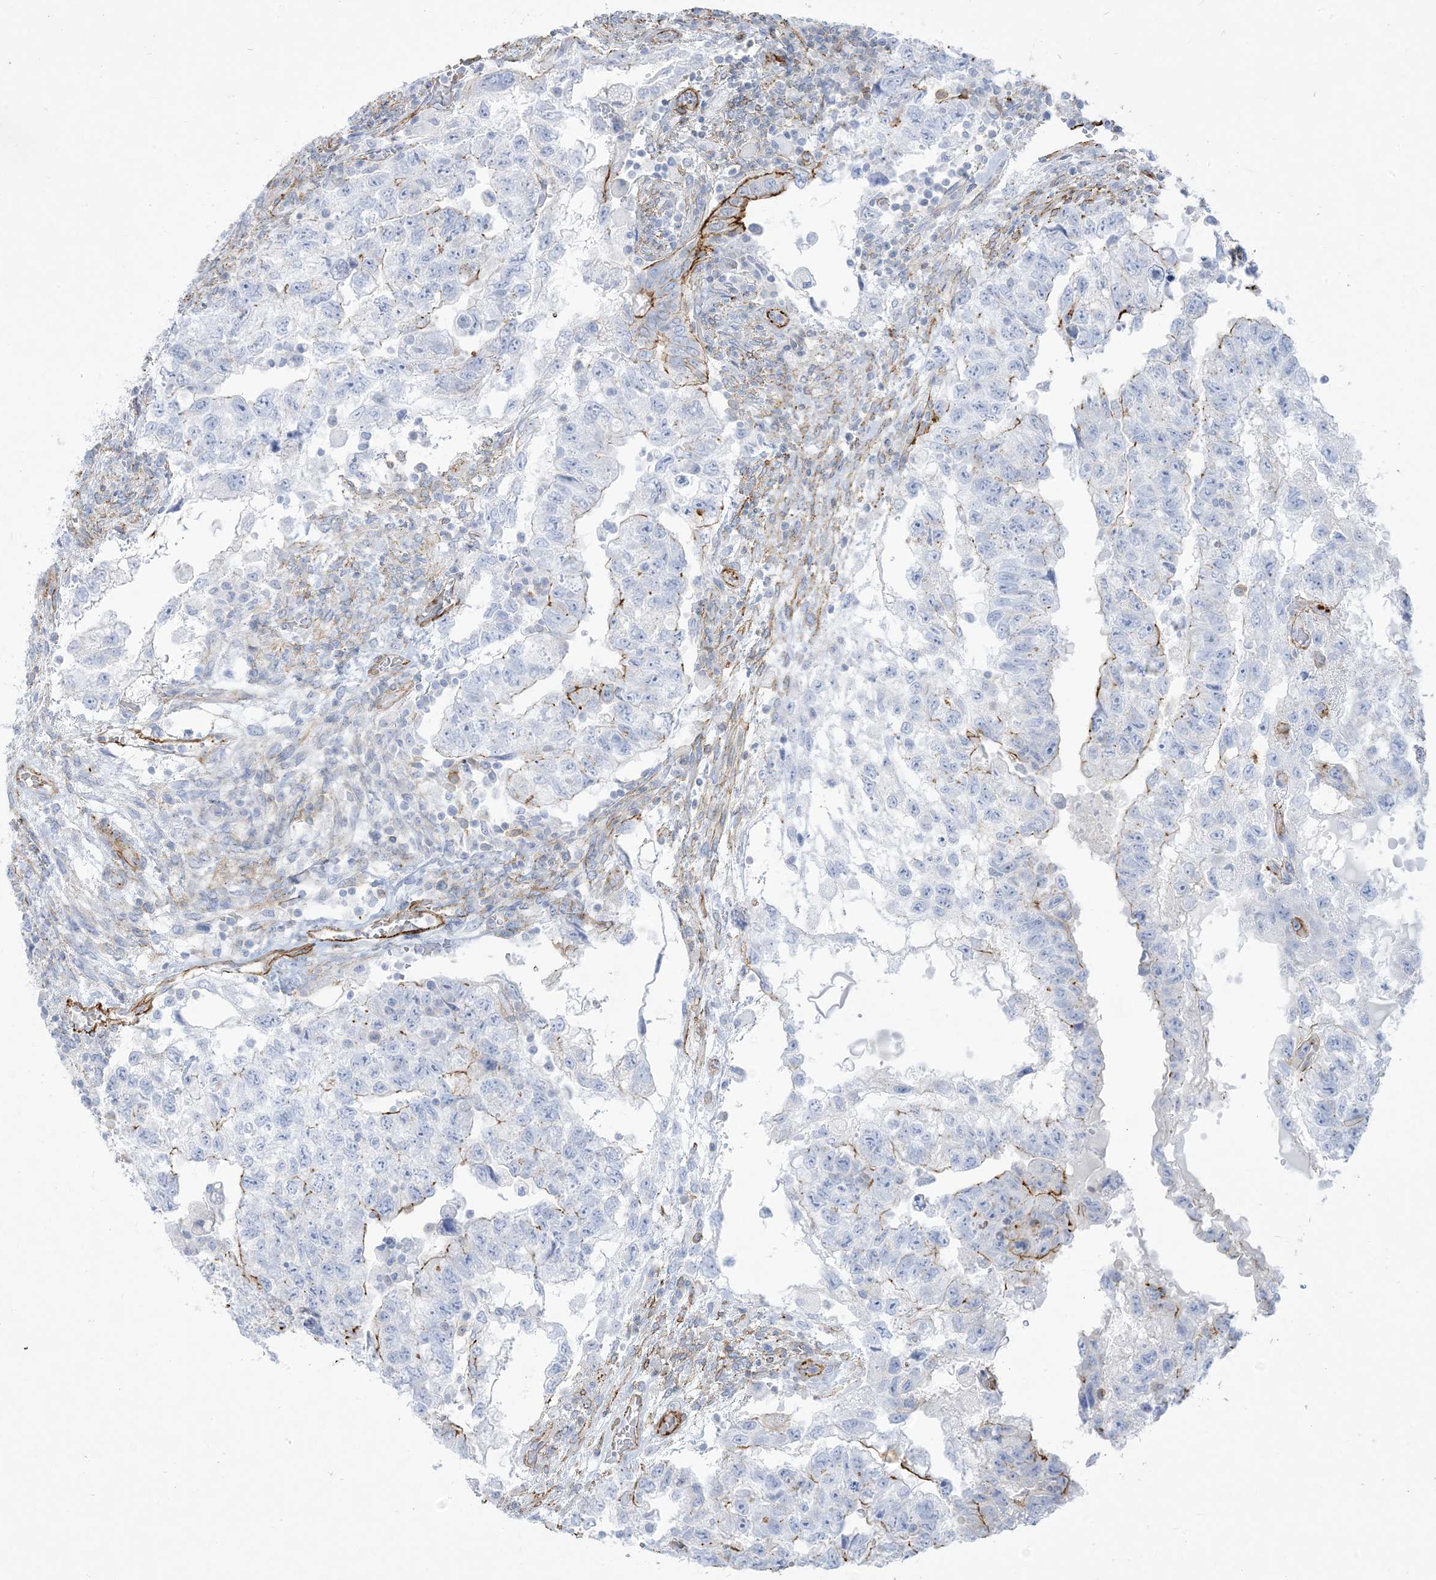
{"staining": {"intensity": "negative", "quantity": "none", "location": "none"}, "tissue": "testis cancer", "cell_type": "Tumor cells", "image_type": "cancer", "snomed": [{"axis": "morphology", "description": "Carcinoma, Embryonal, NOS"}, {"axis": "topography", "description": "Testis"}], "caption": "This is an IHC micrograph of human embryonal carcinoma (testis). There is no staining in tumor cells.", "gene": "B3GNT7", "patient": {"sex": "male", "age": 36}}